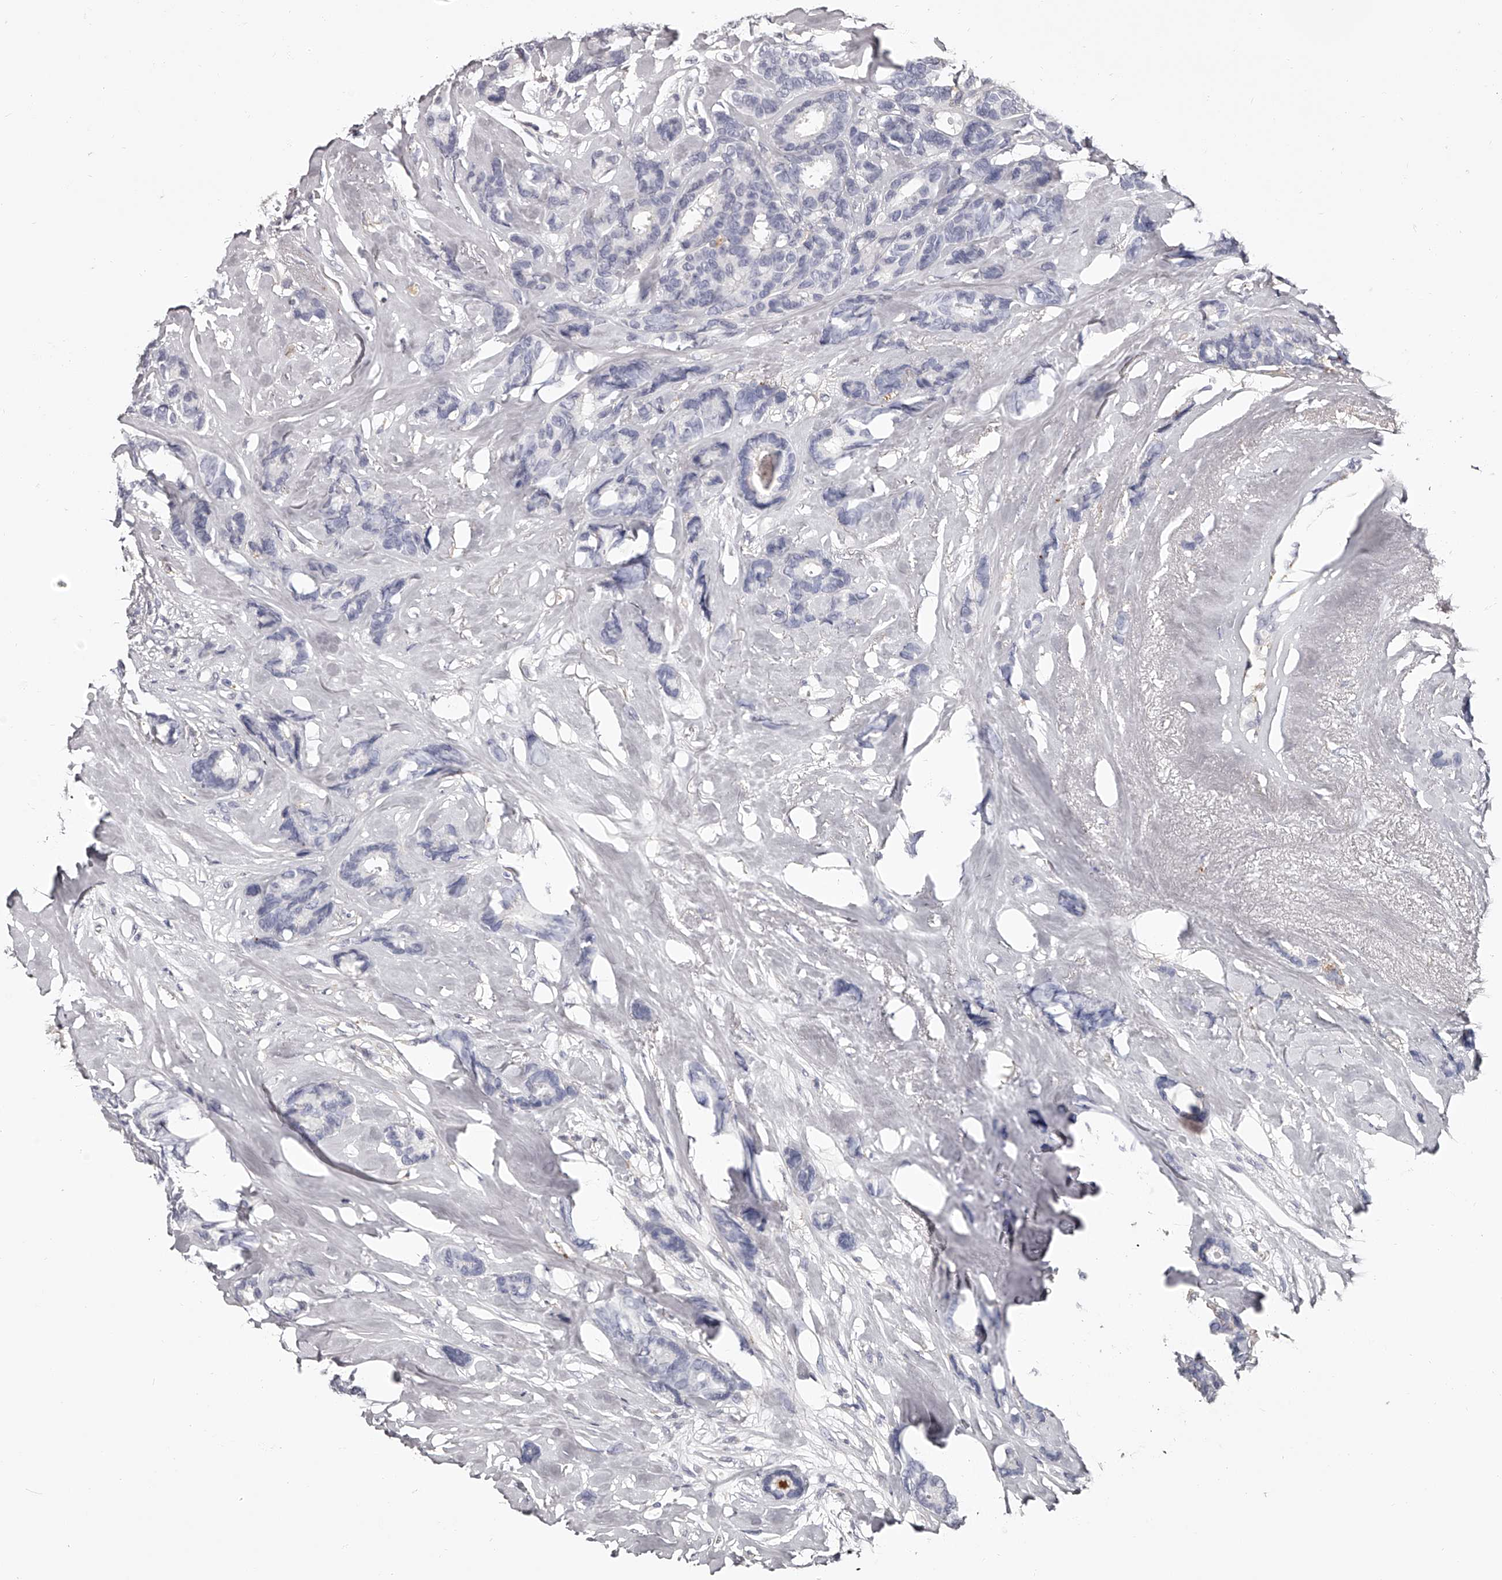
{"staining": {"intensity": "negative", "quantity": "none", "location": "none"}, "tissue": "breast cancer", "cell_type": "Tumor cells", "image_type": "cancer", "snomed": [{"axis": "morphology", "description": "Duct carcinoma"}, {"axis": "topography", "description": "Breast"}], "caption": "Human breast cancer stained for a protein using IHC shows no positivity in tumor cells.", "gene": "PACSIN1", "patient": {"sex": "female", "age": 87}}